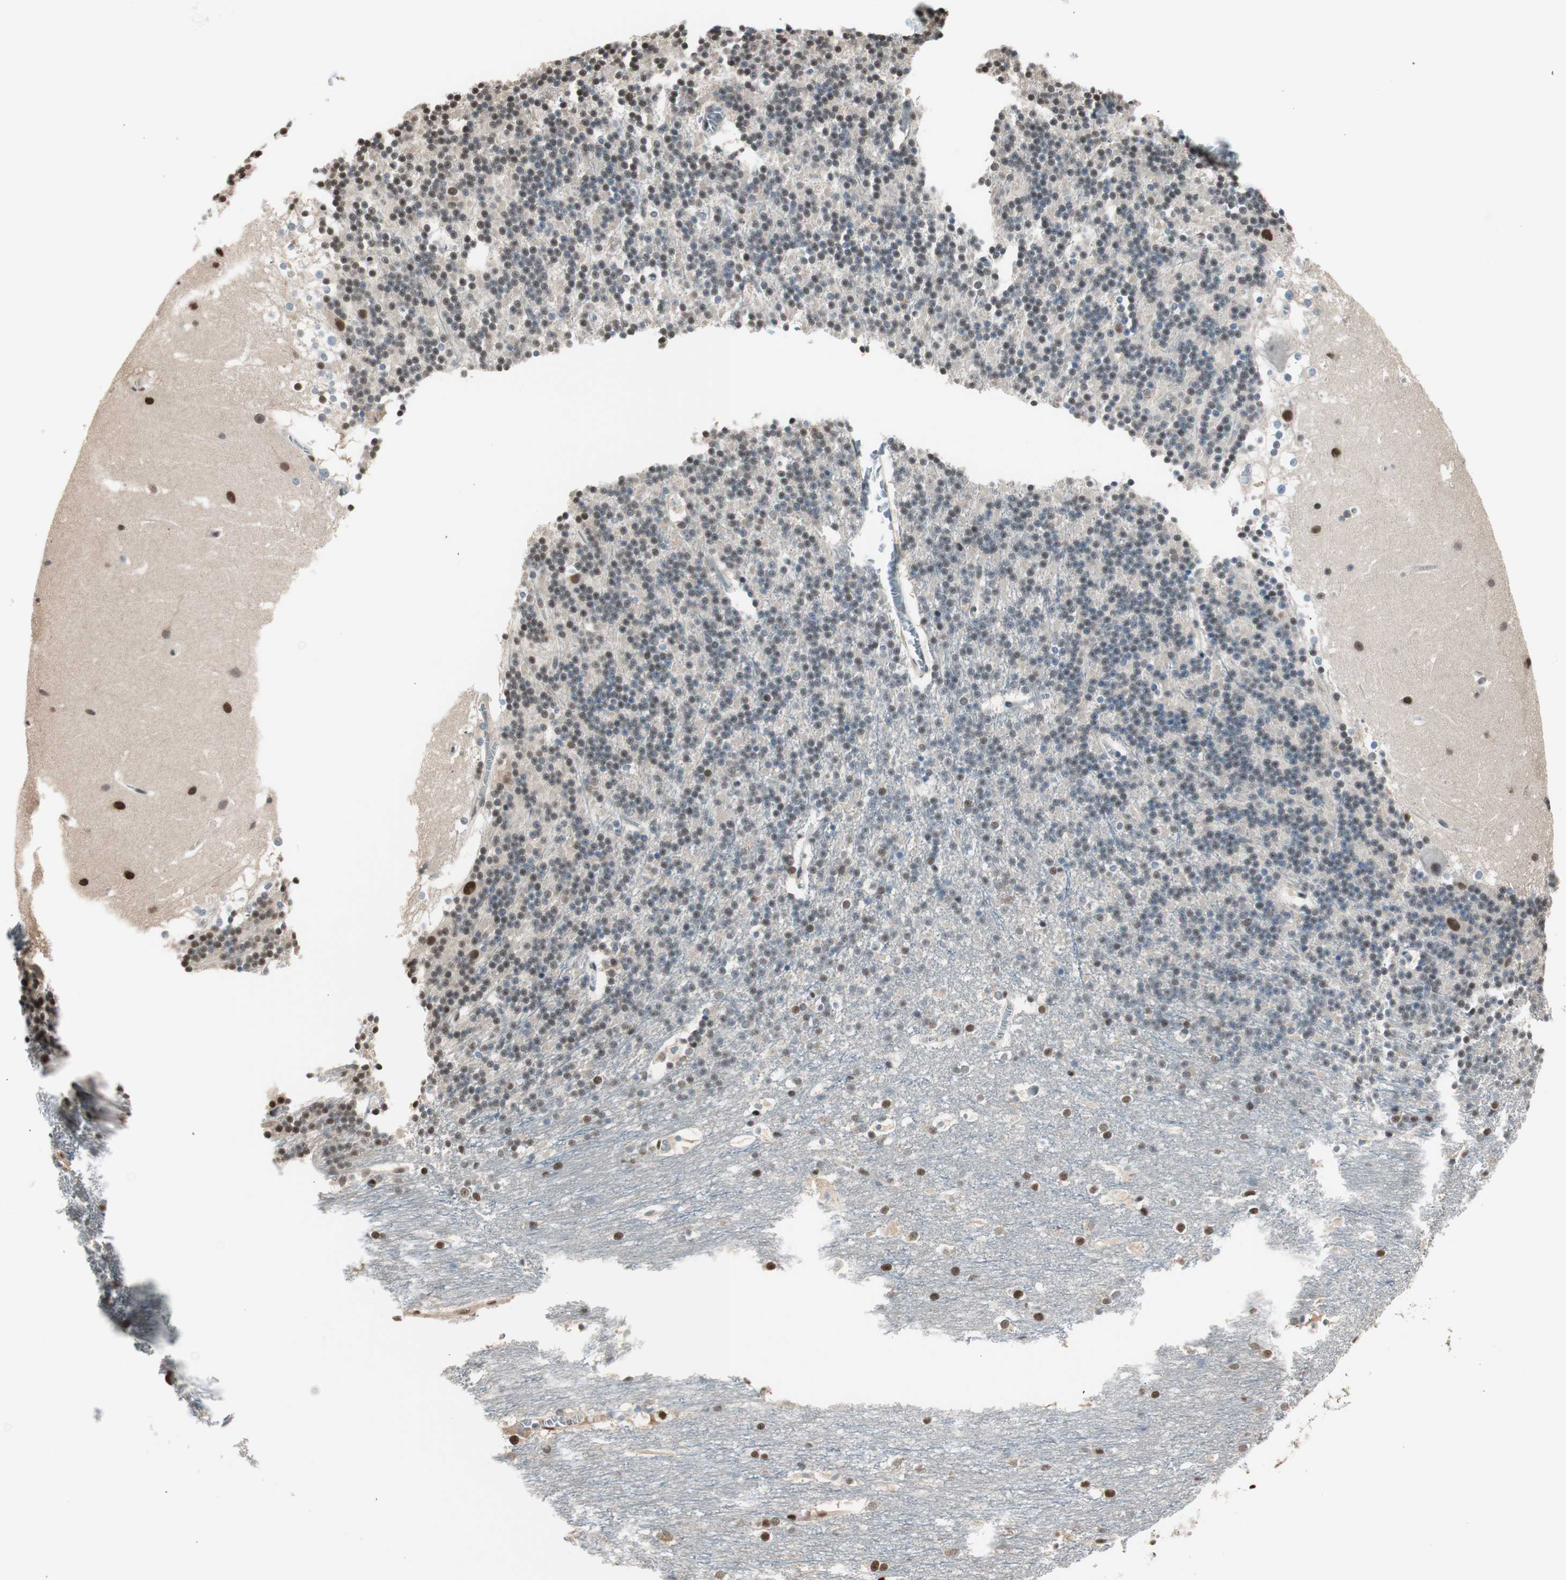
{"staining": {"intensity": "weak", "quantity": "<25%", "location": "nuclear"}, "tissue": "cerebellum", "cell_type": "Cells in granular layer", "image_type": "normal", "snomed": [{"axis": "morphology", "description": "Normal tissue, NOS"}, {"axis": "topography", "description": "Cerebellum"}], "caption": "This is a photomicrograph of immunohistochemistry (IHC) staining of unremarkable cerebellum, which shows no expression in cells in granular layer.", "gene": "LONP2", "patient": {"sex": "female", "age": 19}}